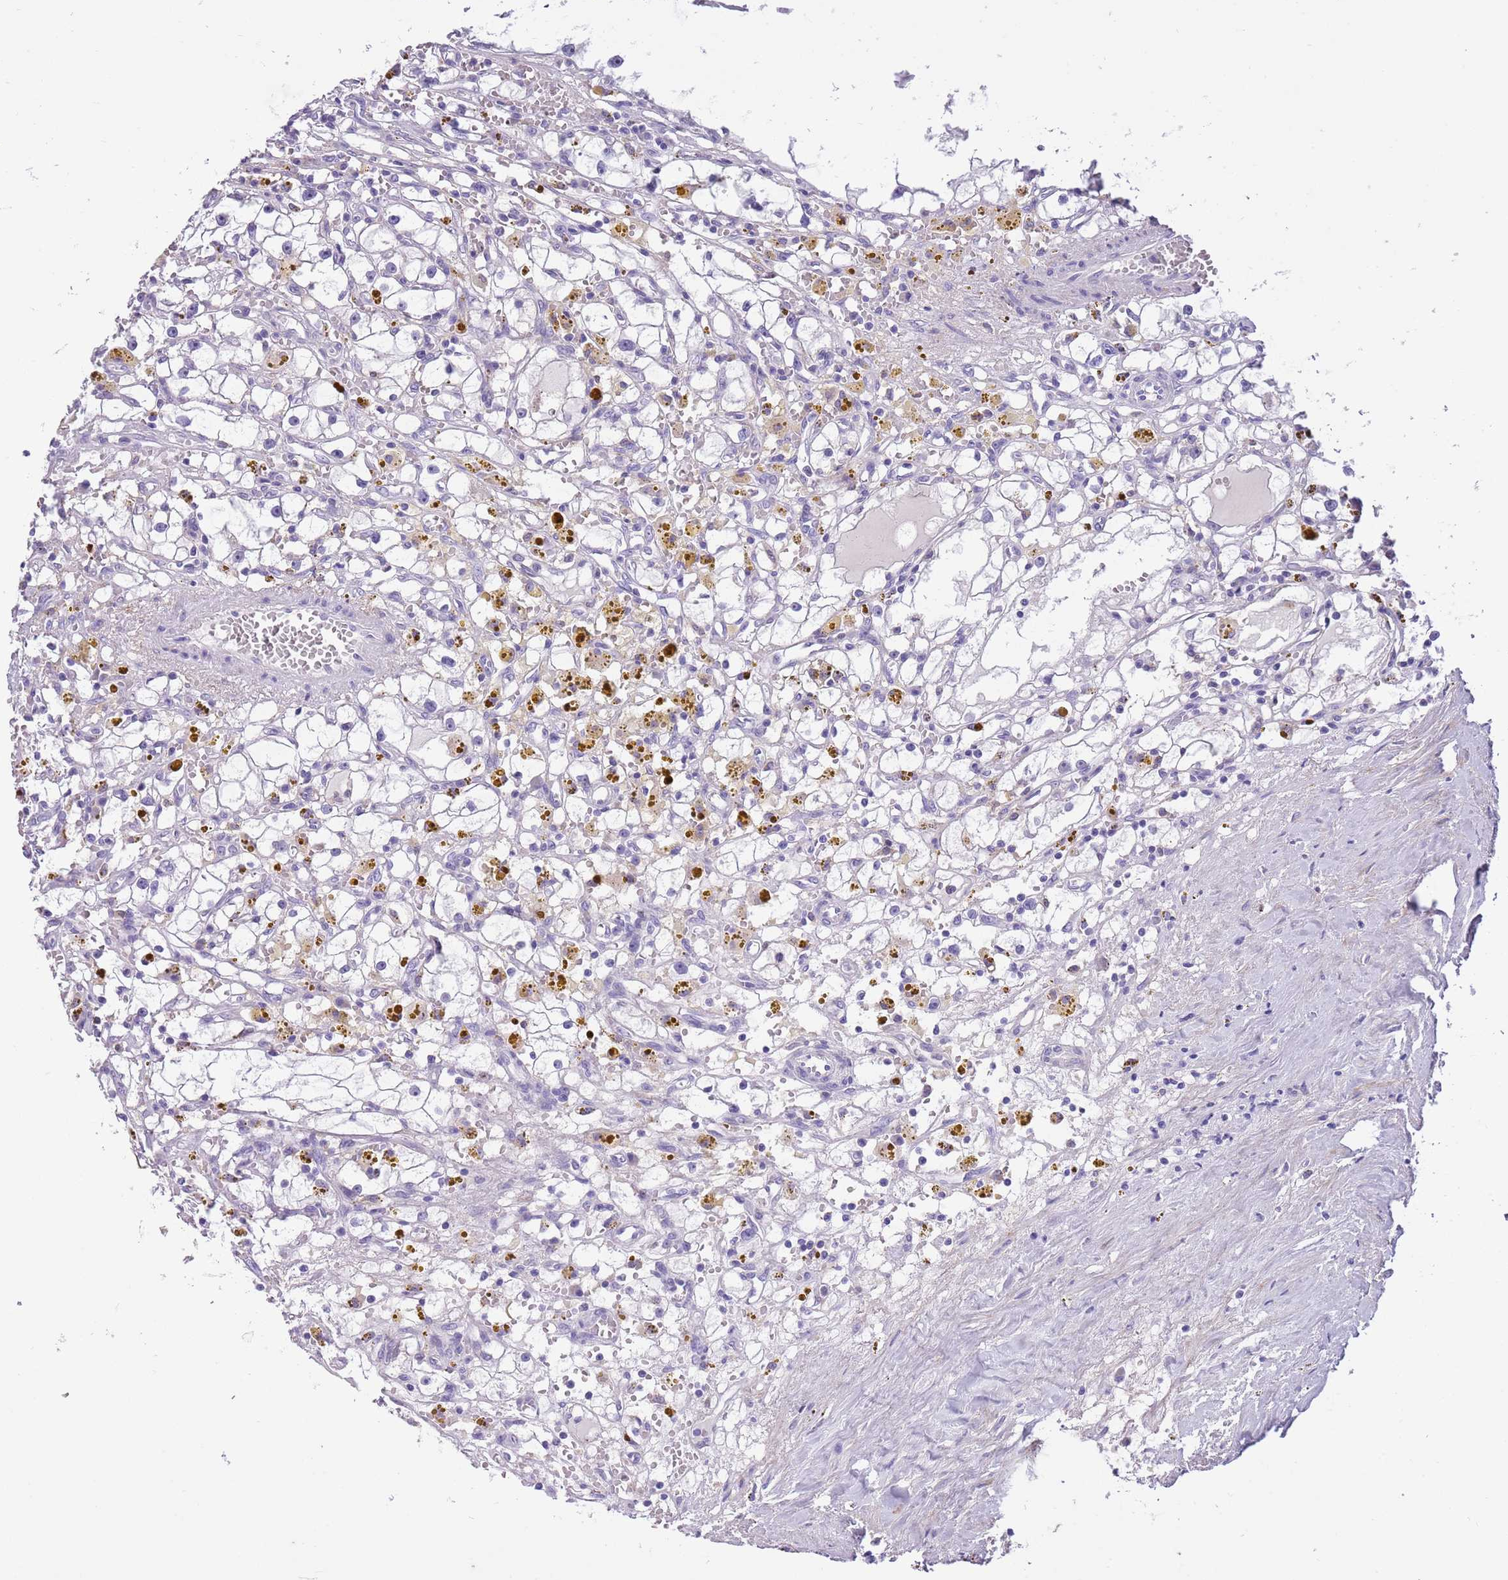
{"staining": {"intensity": "negative", "quantity": "none", "location": "none"}, "tissue": "renal cancer", "cell_type": "Tumor cells", "image_type": "cancer", "snomed": [{"axis": "morphology", "description": "Adenocarcinoma, NOS"}, {"axis": "topography", "description": "Kidney"}], "caption": "This is an immunohistochemistry histopathology image of renal cancer. There is no positivity in tumor cells.", "gene": "PFKFB2", "patient": {"sex": "male", "age": 56}}